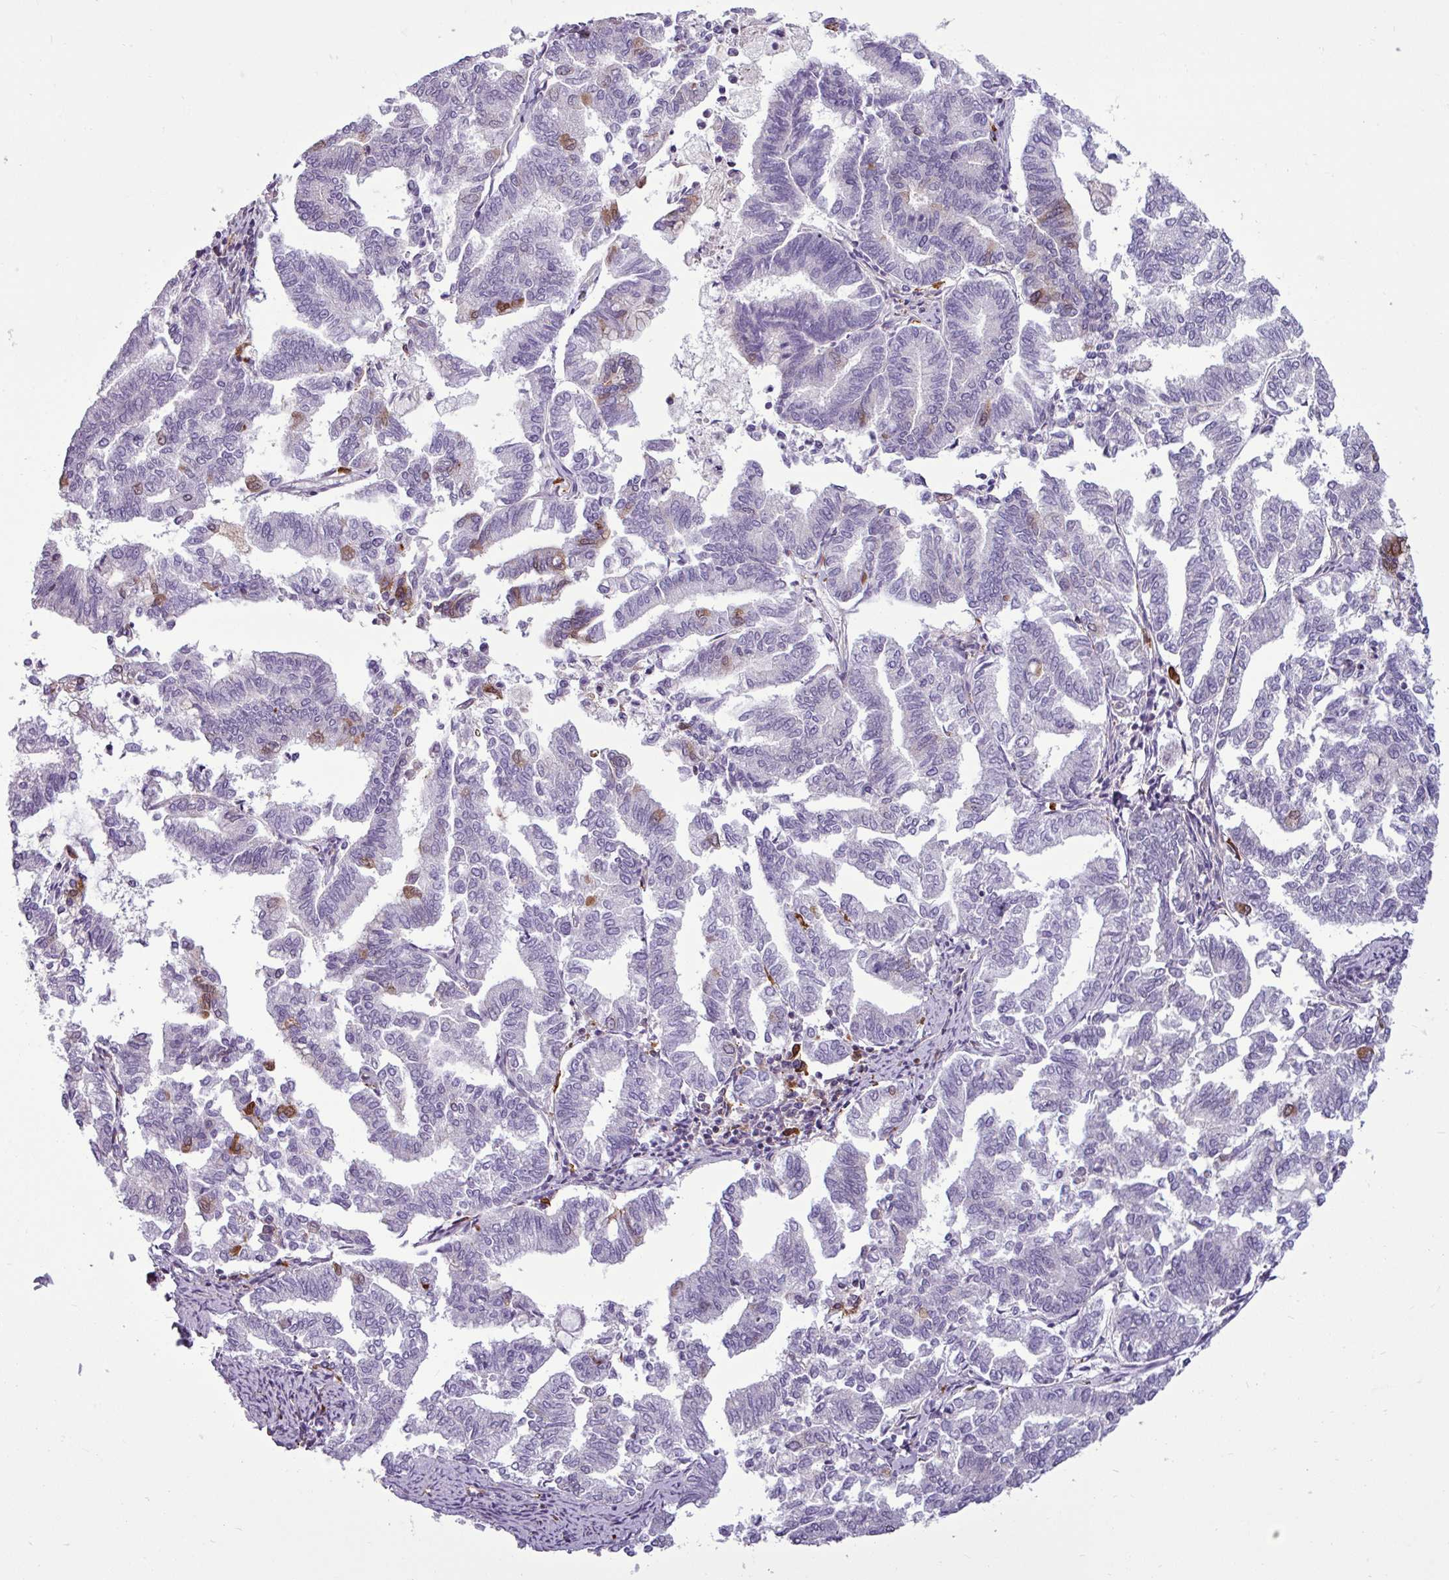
{"staining": {"intensity": "moderate", "quantity": "<25%", "location": "cytoplasmic/membranous"}, "tissue": "endometrial cancer", "cell_type": "Tumor cells", "image_type": "cancer", "snomed": [{"axis": "morphology", "description": "Adenocarcinoma, NOS"}, {"axis": "topography", "description": "Endometrium"}], "caption": "Moderate cytoplasmic/membranous expression is identified in approximately <25% of tumor cells in adenocarcinoma (endometrial).", "gene": "PACSIN2", "patient": {"sex": "female", "age": 79}}